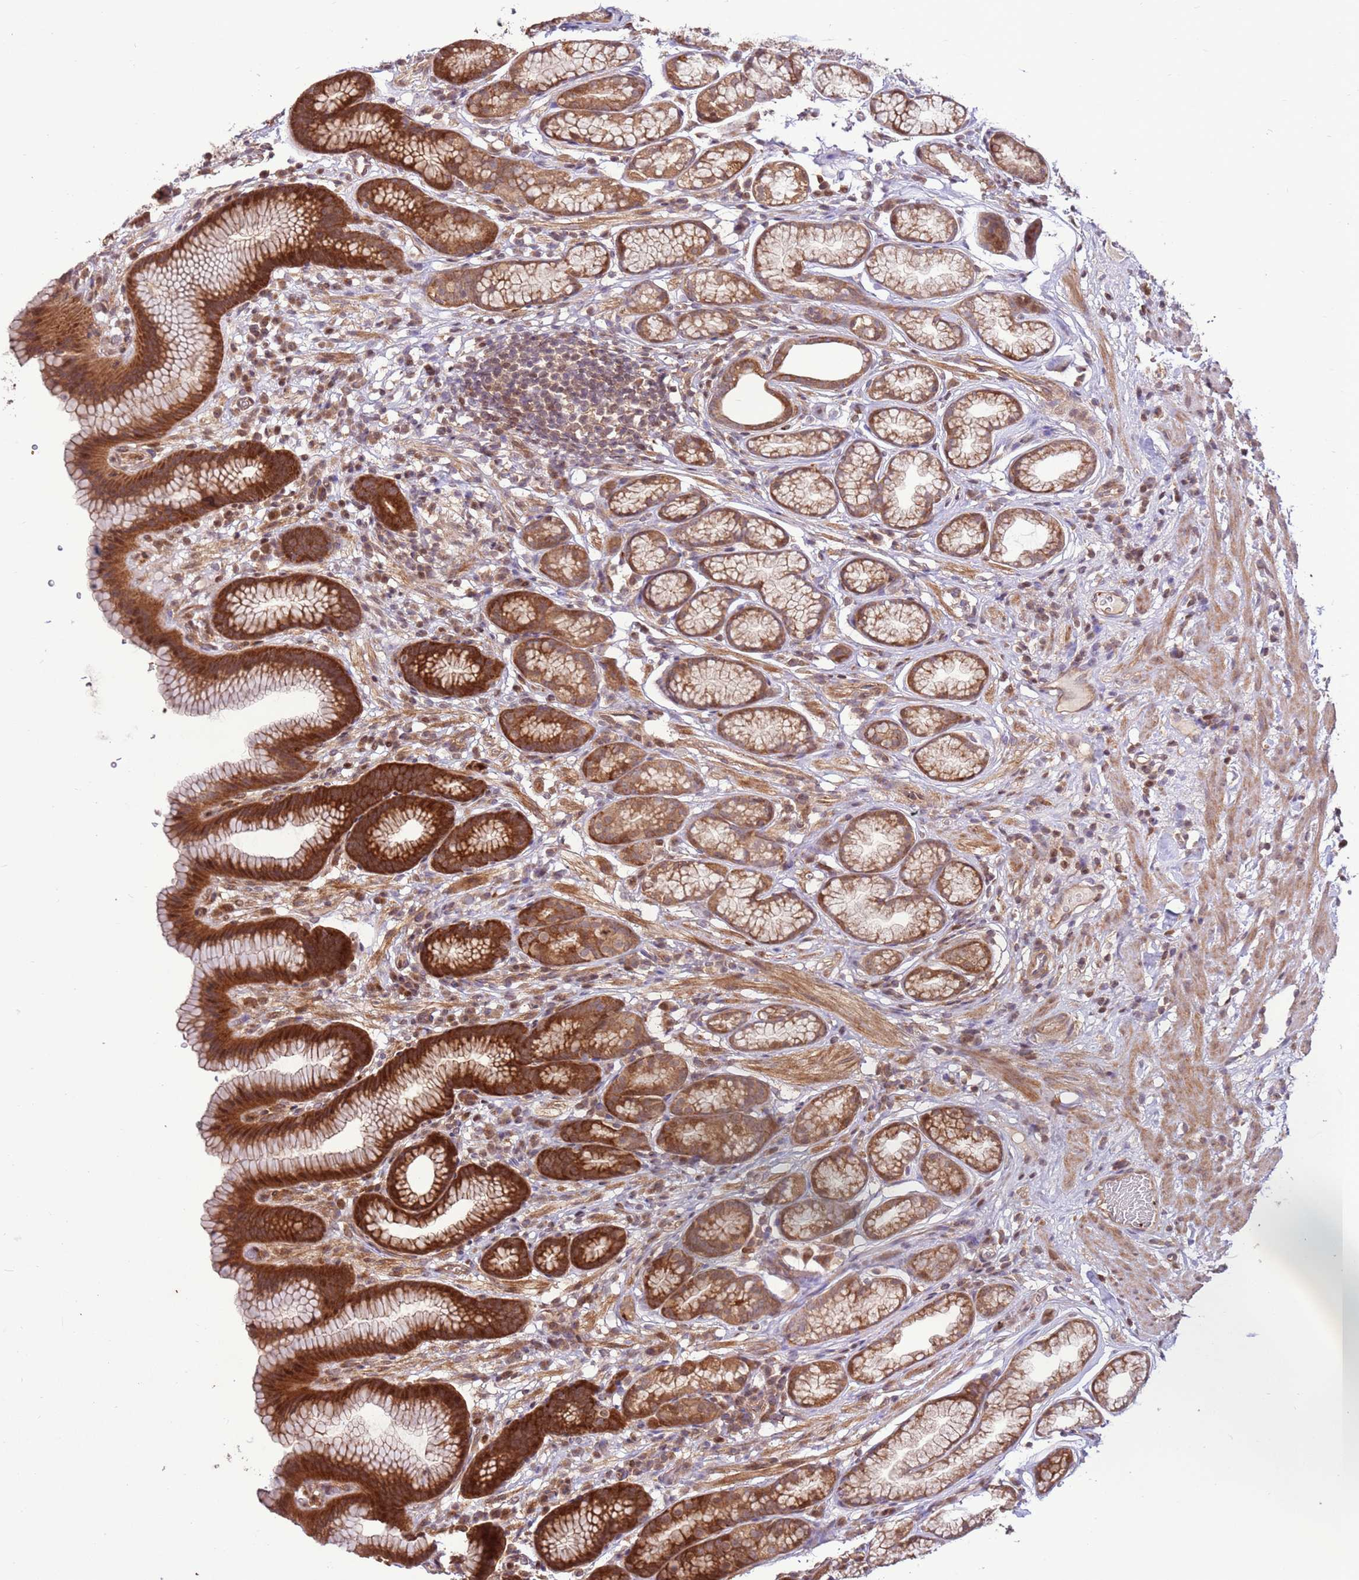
{"staining": {"intensity": "strong", "quantity": ">75%", "location": "cytoplasmic/membranous,nuclear"}, "tissue": "stomach", "cell_type": "Glandular cells", "image_type": "normal", "snomed": [{"axis": "morphology", "description": "Normal tissue, NOS"}, {"axis": "topography", "description": "Stomach"}], "caption": "A histopathology image of human stomach stained for a protein demonstrates strong cytoplasmic/membranous,nuclear brown staining in glandular cells. The staining was performed using DAB (3,3'-diaminobenzidine), with brown indicating positive protein expression. Nuclei are stained blue with hematoxylin.", "gene": "CCDC112", "patient": {"sex": "male", "age": 42}}